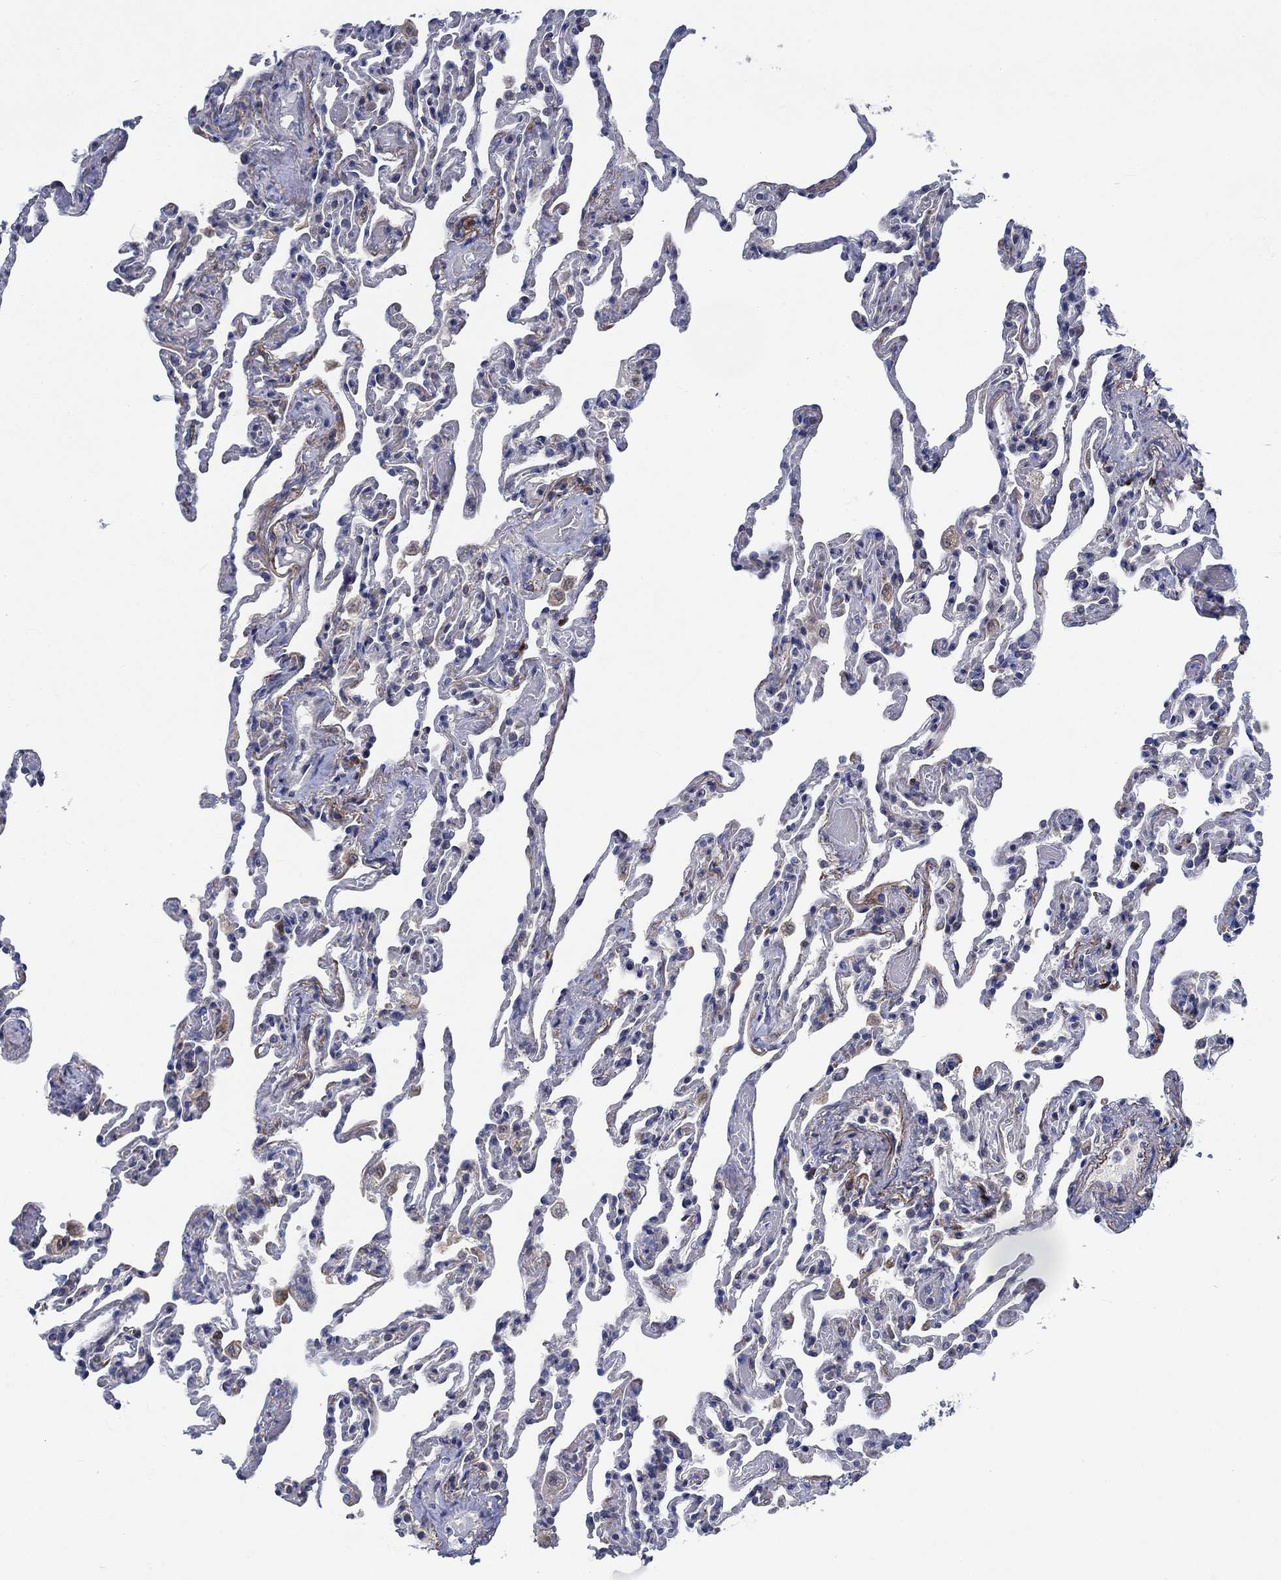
{"staining": {"intensity": "negative", "quantity": "none", "location": "none"}, "tissue": "lung", "cell_type": "Alveolar cells", "image_type": "normal", "snomed": [{"axis": "morphology", "description": "Normal tissue, NOS"}, {"axis": "topography", "description": "Lung"}], "caption": "Human lung stained for a protein using immunohistochemistry demonstrates no positivity in alveolar cells.", "gene": "MMP24", "patient": {"sex": "female", "age": 43}}